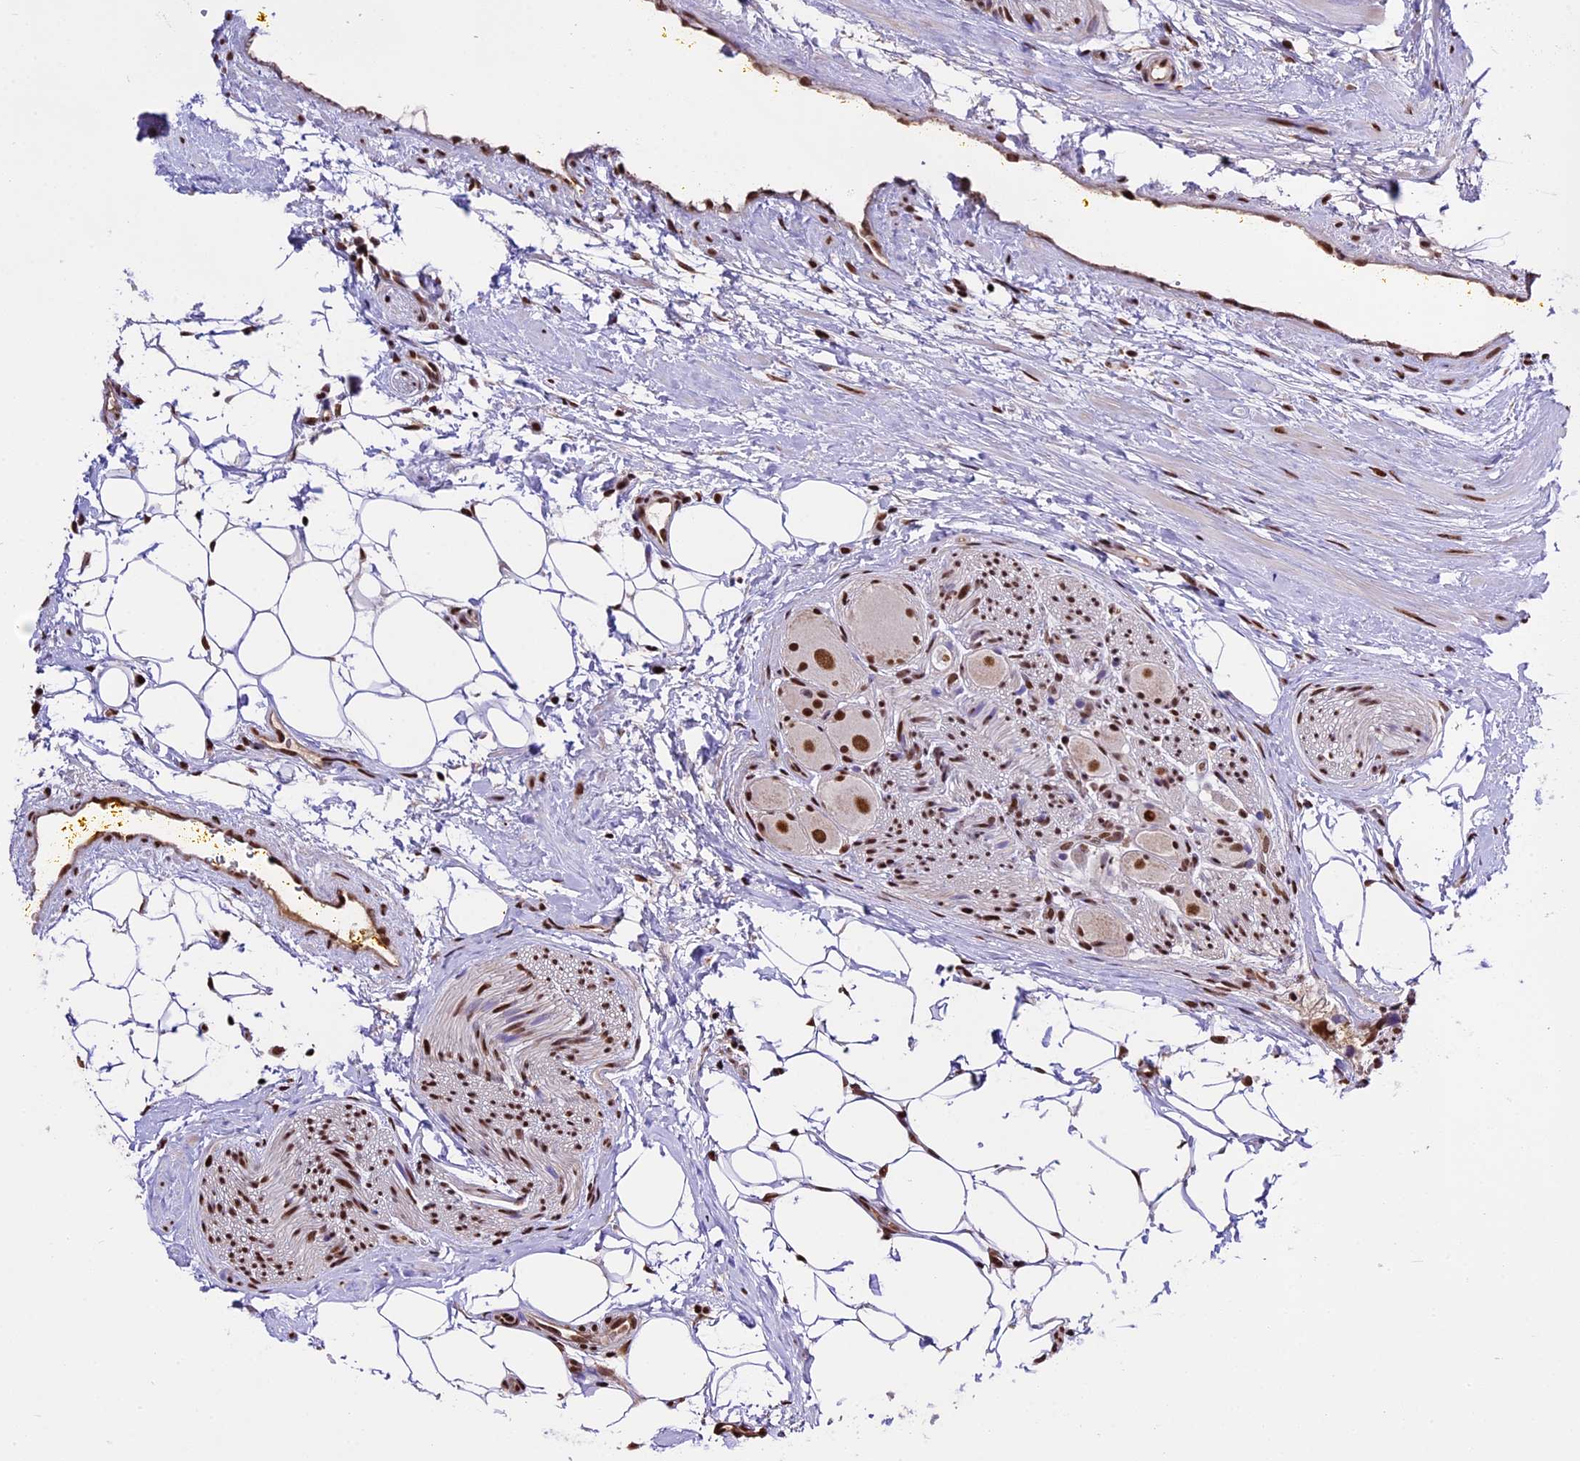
{"staining": {"intensity": "moderate", "quantity": ">75%", "location": "nuclear"}, "tissue": "prostate cancer", "cell_type": "Tumor cells", "image_type": "cancer", "snomed": [{"axis": "morphology", "description": "Adenocarcinoma, High grade"}, {"axis": "topography", "description": "Prostate"}], "caption": "DAB immunohistochemical staining of prostate cancer displays moderate nuclear protein positivity in about >75% of tumor cells.", "gene": "POLR3E", "patient": {"sex": "male", "age": 49}}